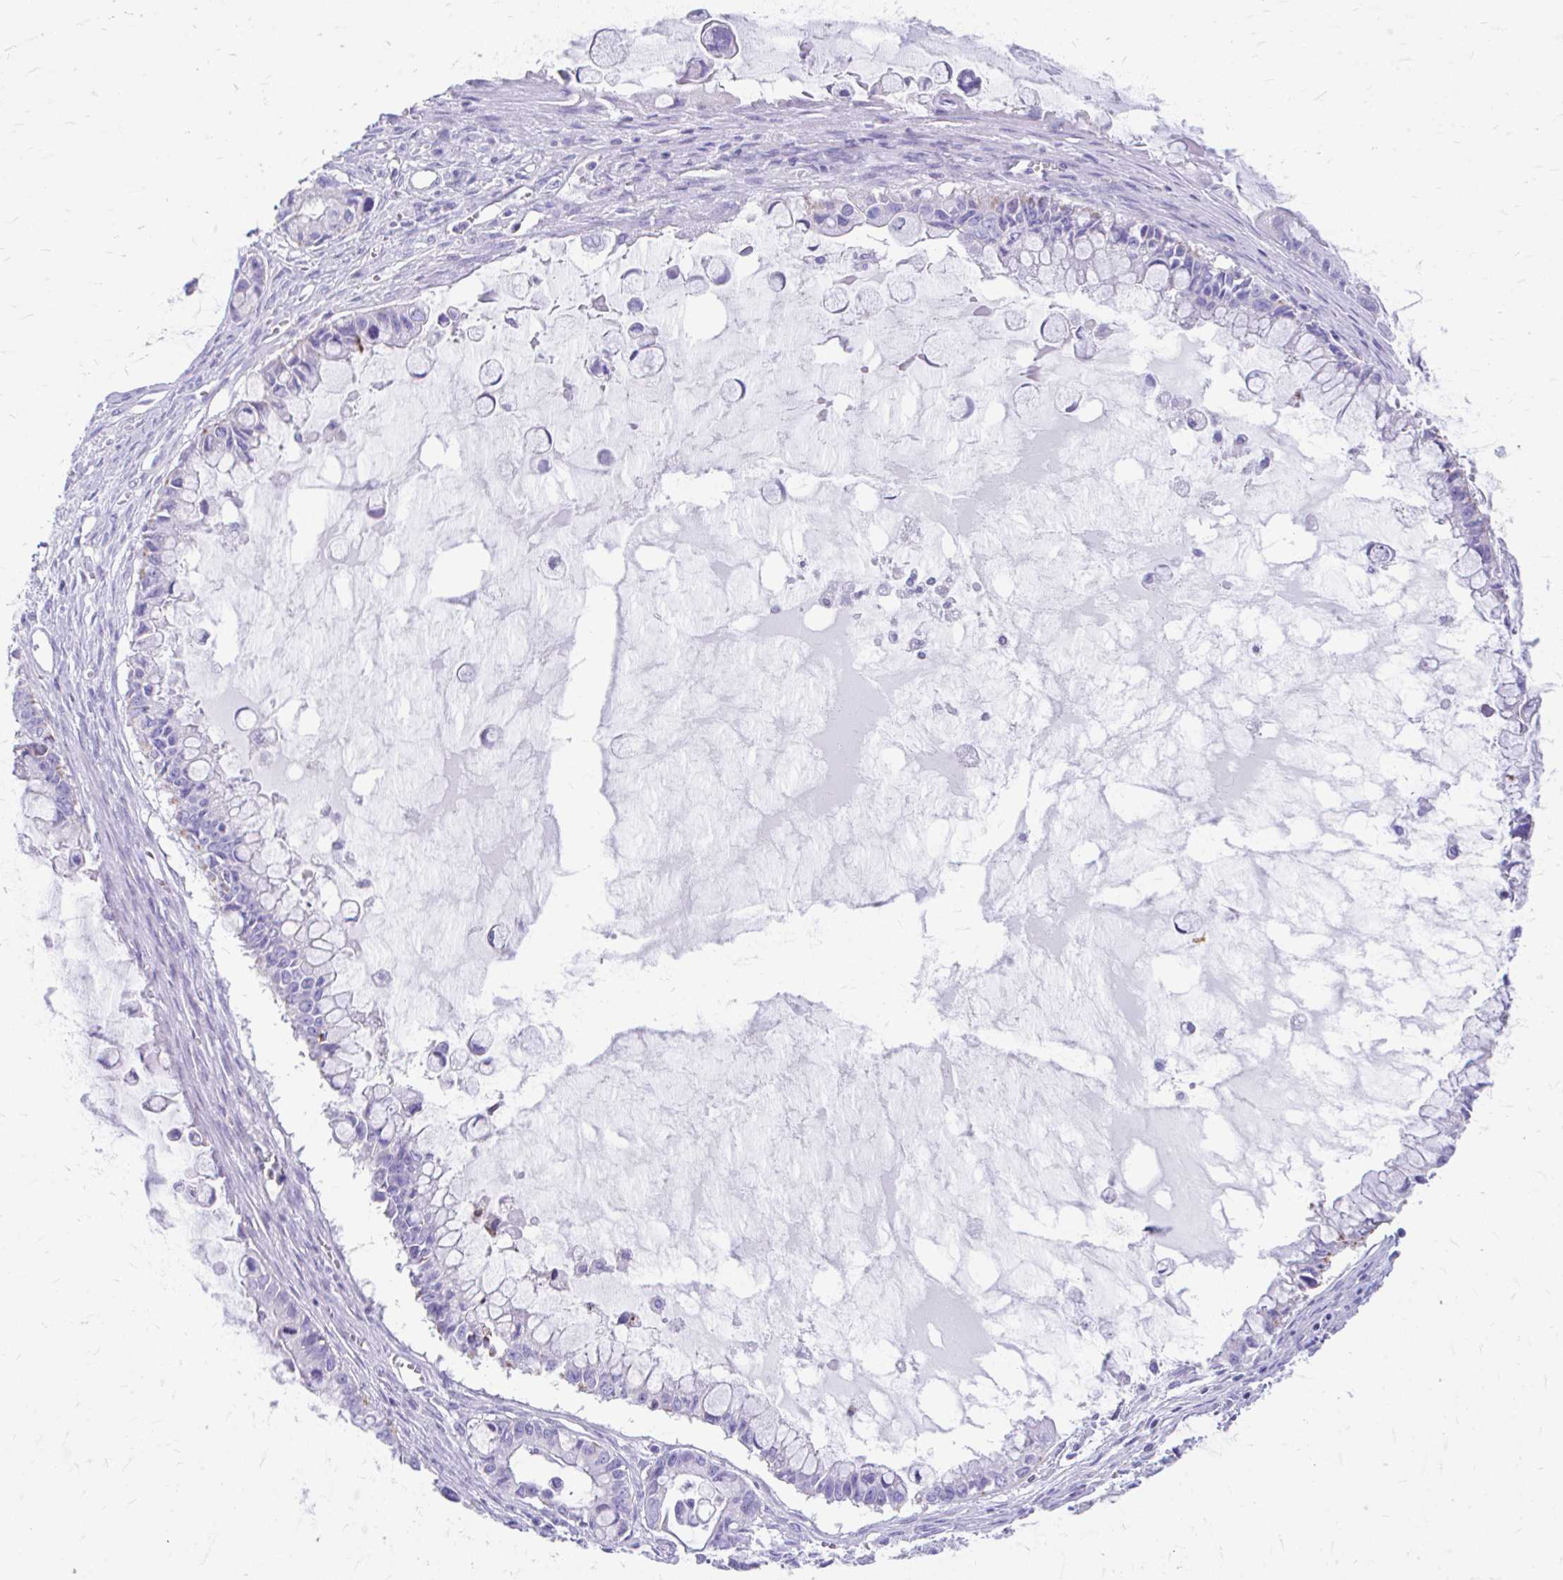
{"staining": {"intensity": "negative", "quantity": "none", "location": "none"}, "tissue": "ovarian cancer", "cell_type": "Tumor cells", "image_type": "cancer", "snomed": [{"axis": "morphology", "description": "Cystadenocarcinoma, mucinous, NOS"}, {"axis": "topography", "description": "Ovary"}], "caption": "IHC micrograph of neoplastic tissue: human mucinous cystadenocarcinoma (ovarian) stained with DAB demonstrates no significant protein expression in tumor cells.", "gene": "KRIT1", "patient": {"sex": "female", "age": 63}}